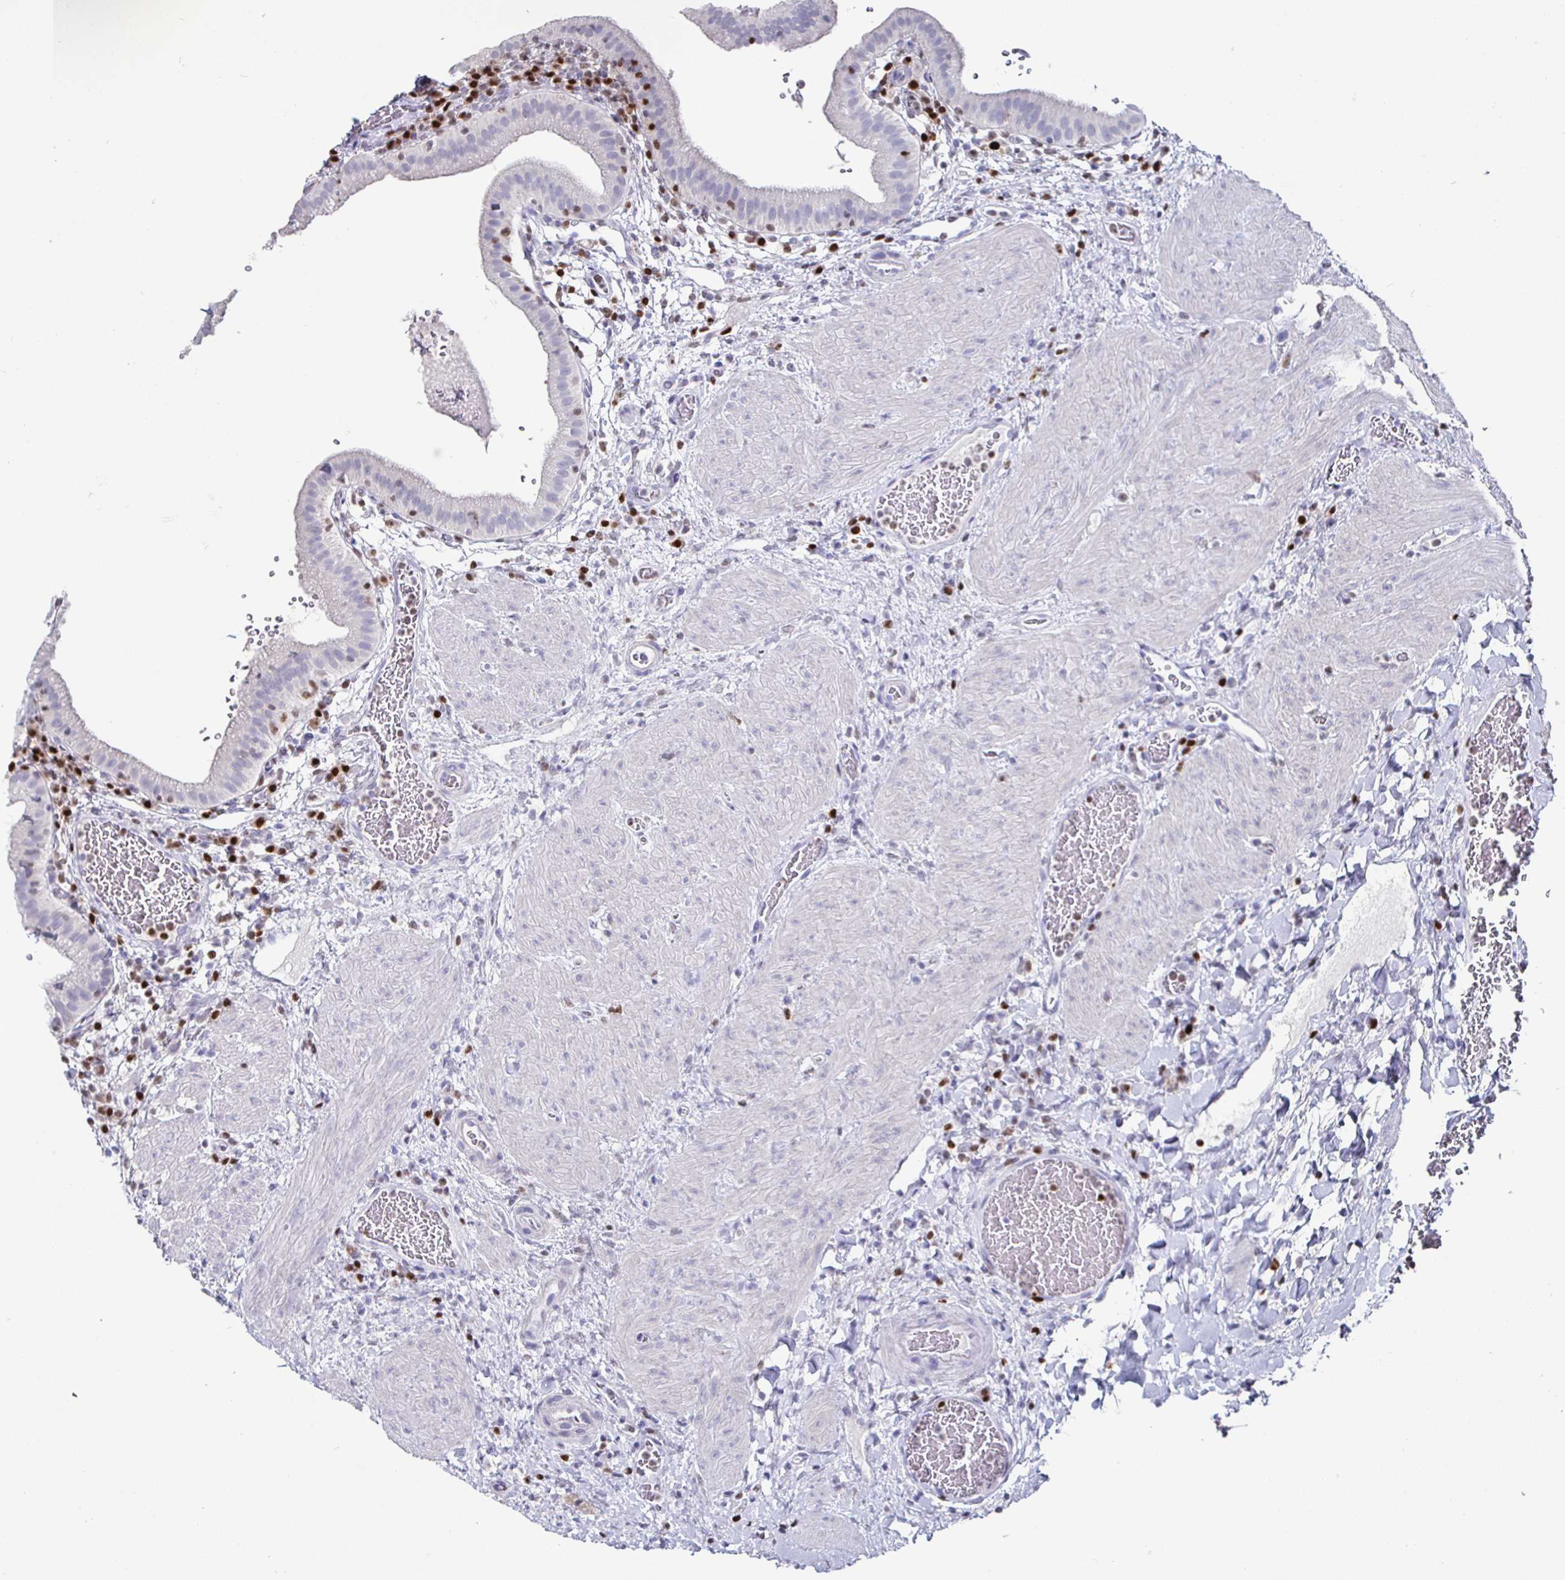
{"staining": {"intensity": "negative", "quantity": "none", "location": "none"}, "tissue": "gallbladder", "cell_type": "Glandular cells", "image_type": "normal", "snomed": [{"axis": "morphology", "description": "Normal tissue, NOS"}, {"axis": "topography", "description": "Gallbladder"}], "caption": "This is an immunohistochemistry histopathology image of benign gallbladder. There is no positivity in glandular cells.", "gene": "RUNX2", "patient": {"sex": "male", "age": 26}}